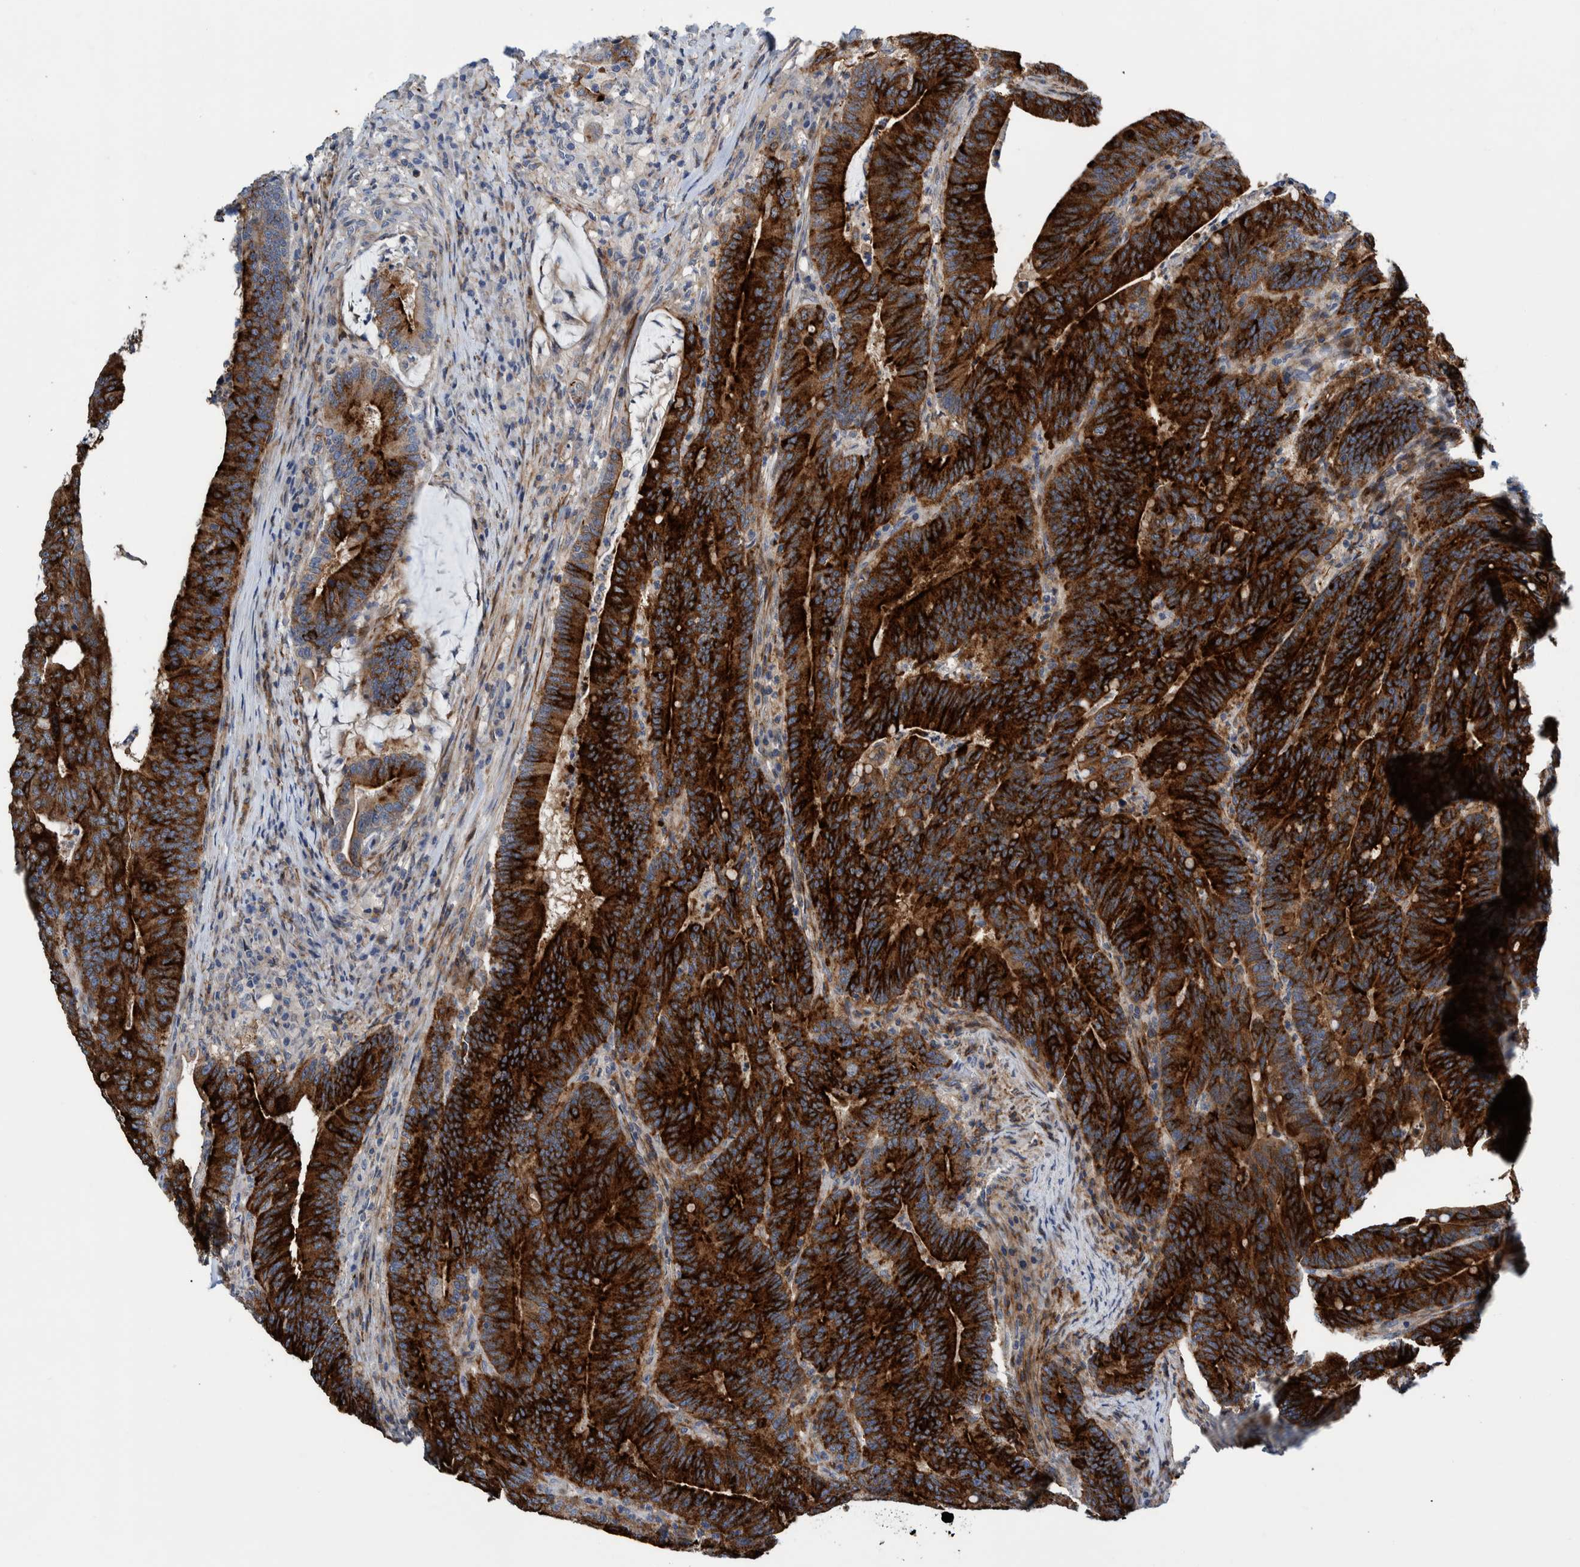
{"staining": {"intensity": "strong", "quantity": ">75%", "location": "cytoplasmic/membranous"}, "tissue": "colorectal cancer", "cell_type": "Tumor cells", "image_type": "cancer", "snomed": [{"axis": "morphology", "description": "Adenocarcinoma, NOS"}, {"axis": "topography", "description": "Colon"}], "caption": "A micrograph of human colorectal adenocarcinoma stained for a protein displays strong cytoplasmic/membranous brown staining in tumor cells.", "gene": "MKS1", "patient": {"sex": "female", "age": 66}}